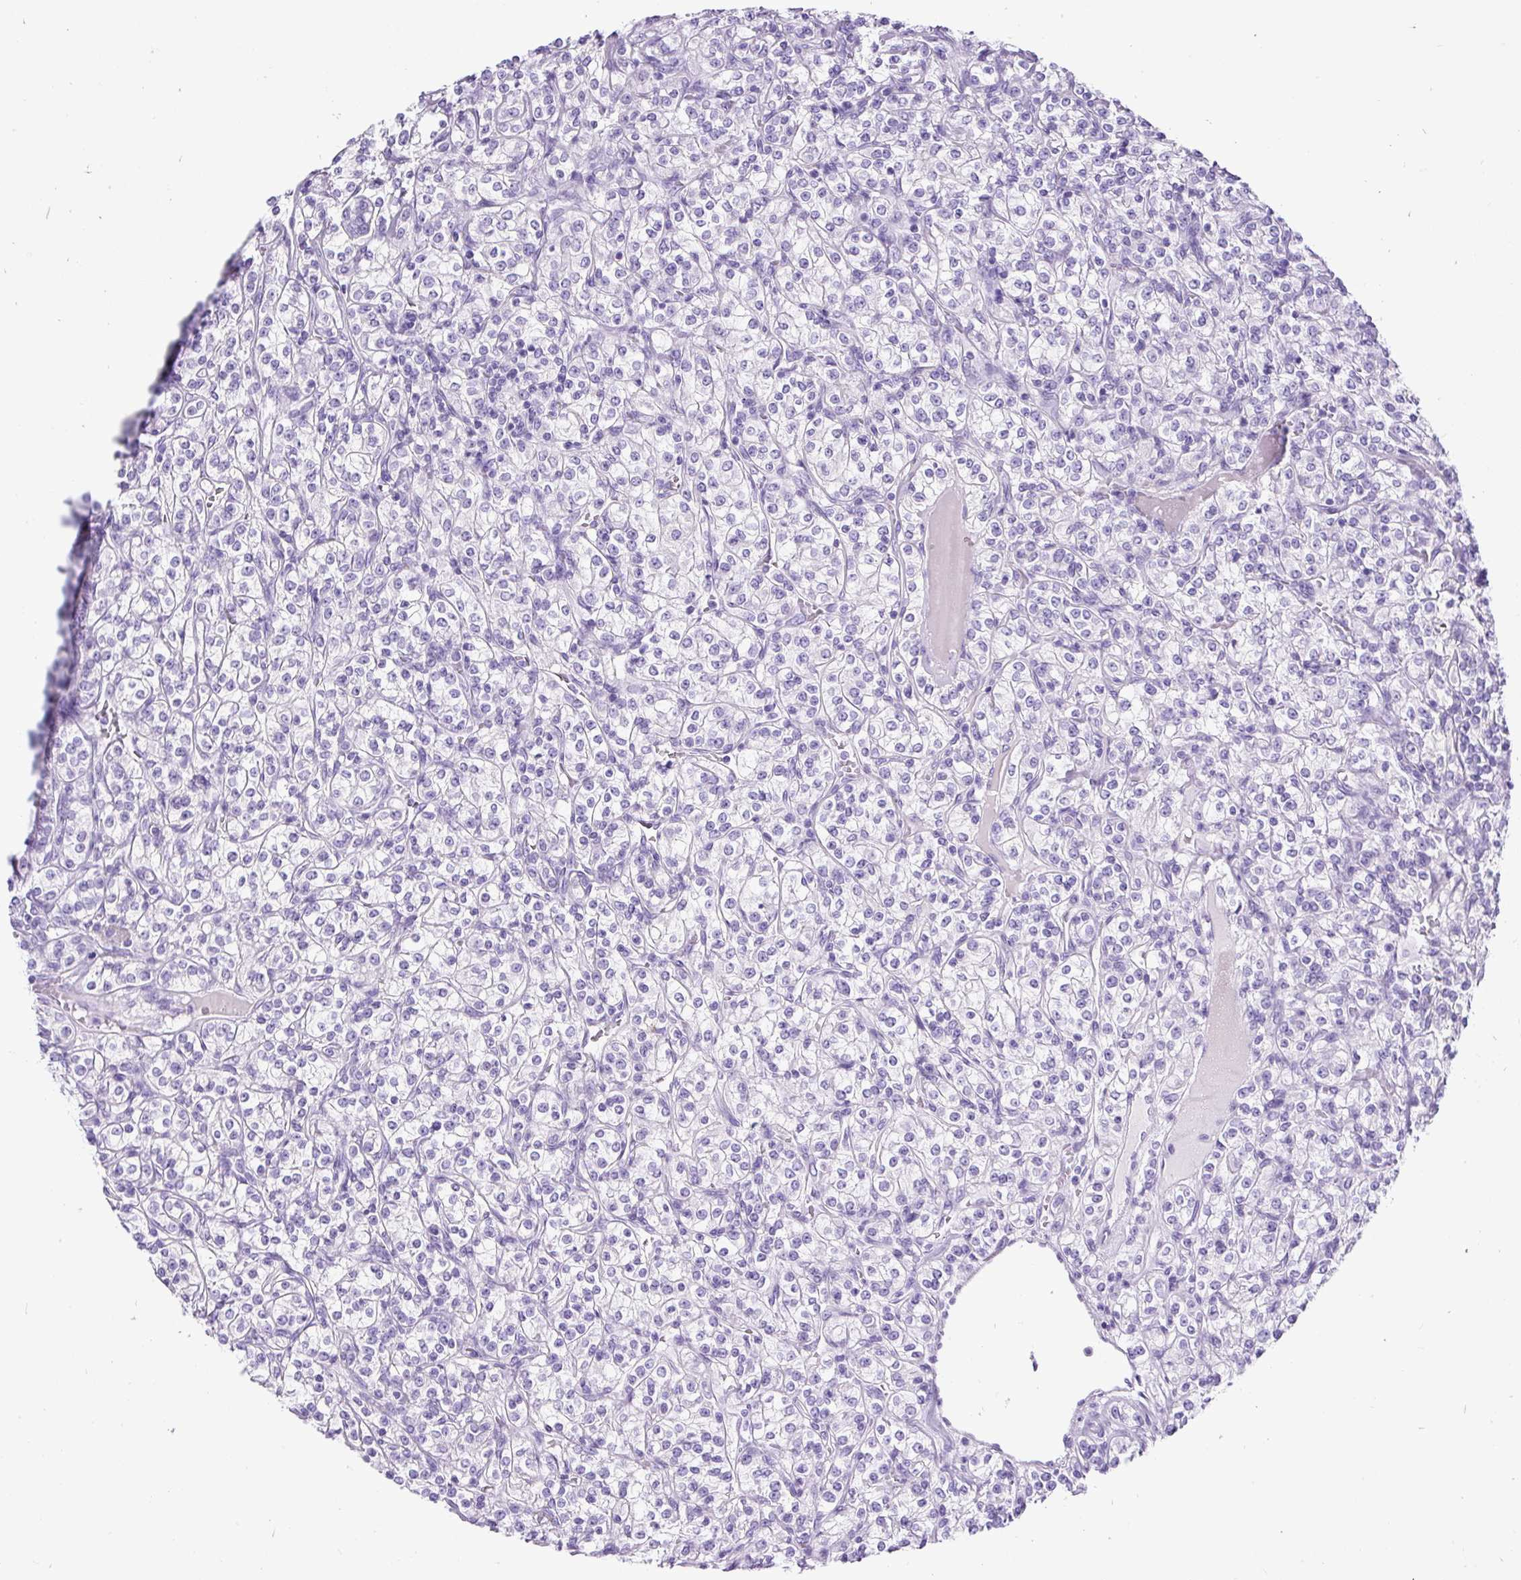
{"staining": {"intensity": "negative", "quantity": "none", "location": "none"}, "tissue": "renal cancer", "cell_type": "Tumor cells", "image_type": "cancer", "snomed": [{"axis": "morphology", "description": "Adenocarcinoma, NOS"}, {"axis": "topography", "description": "Kidney"}], "caption": "Tumor cells show no significant staining in renal cancer (adenocarcinoma).", "gene": "PDIA2", "patient": {"sex": "male", "age": 77}}